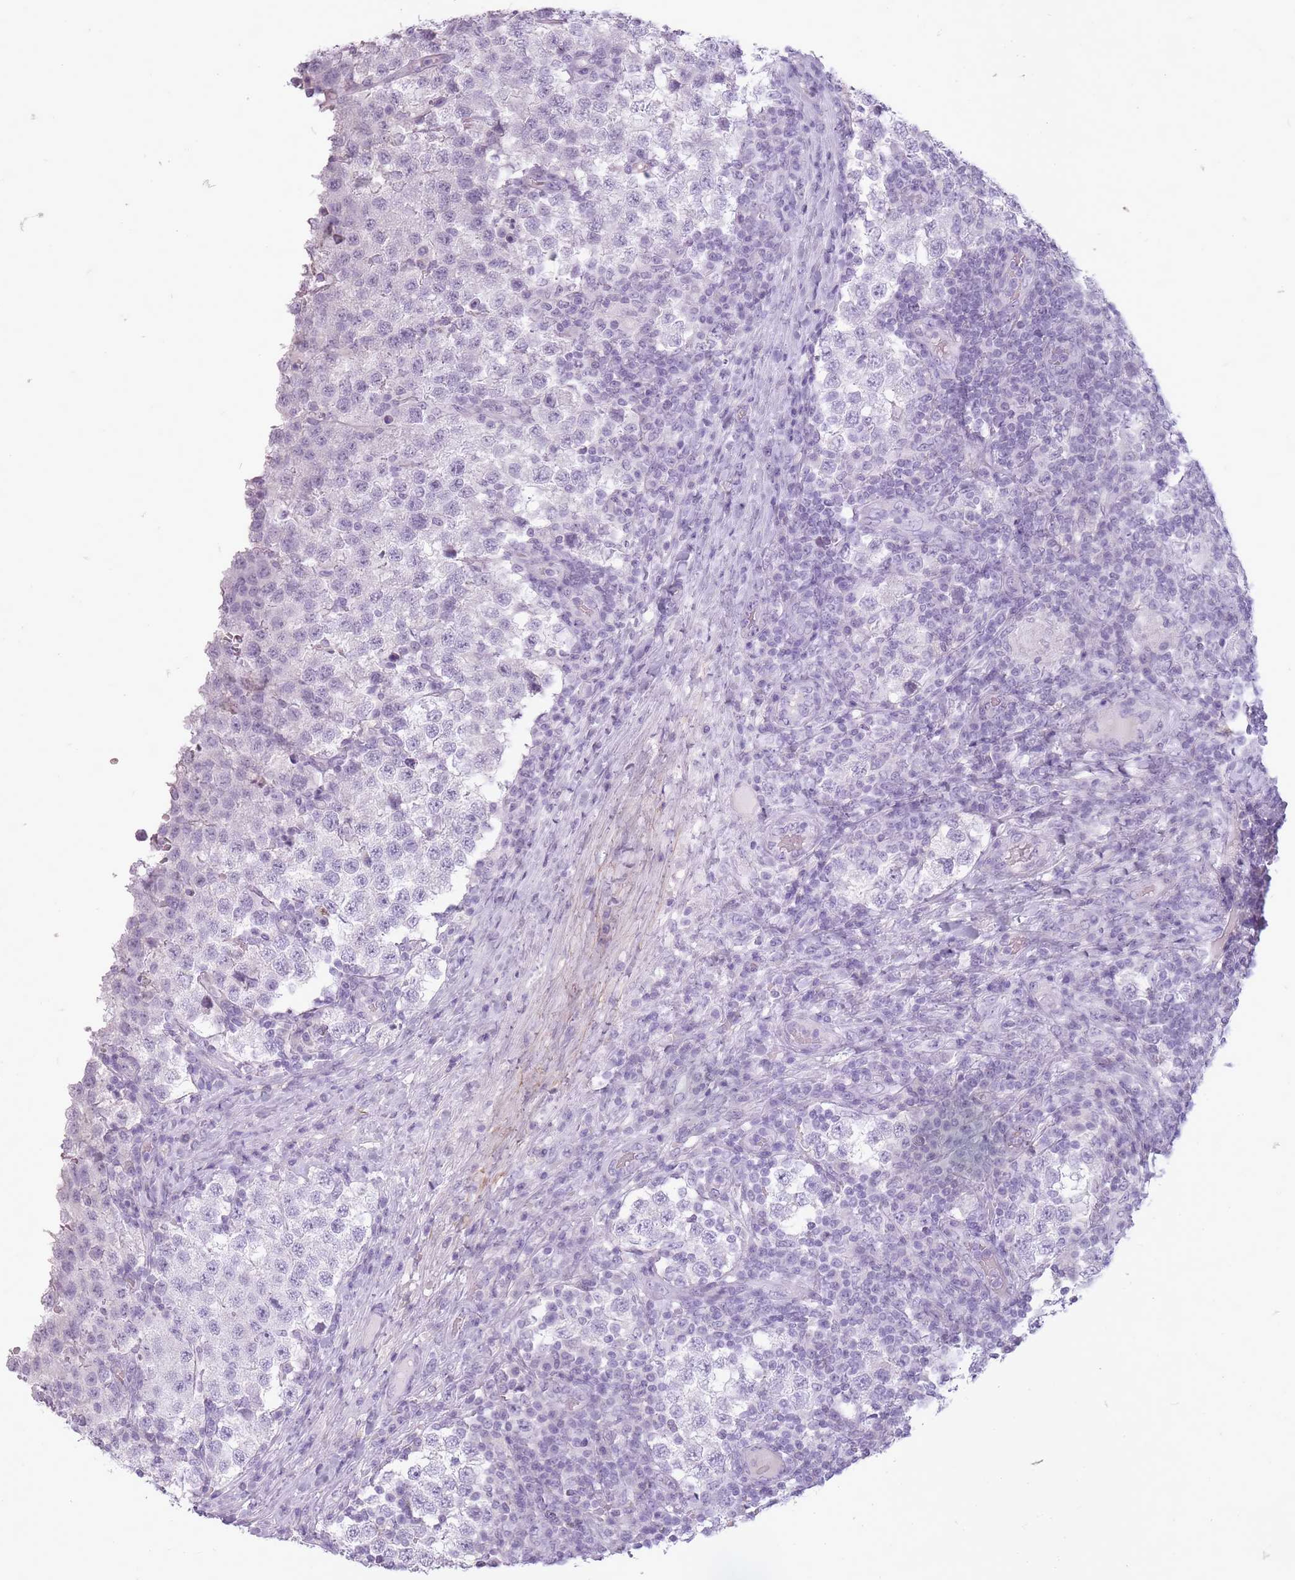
{"staining": {"intensity": "negative", "quantity": "none", "location": "none"}, "tissue": "testis cancer", "cell_type": "Tumor cells", "image_type": "cancer", "snomed": [{"axis": "morphology", "description": "Seminoma, NOS"}, {"axis": "topography", "description": "Testis"}], "caption": "IHC photomicrograph of seminoma (testis) stained for a protein (brown), which shows no expression in tumor cells.", "gene": "RFX4", "patient": {"sex": "male", "age": 34}}